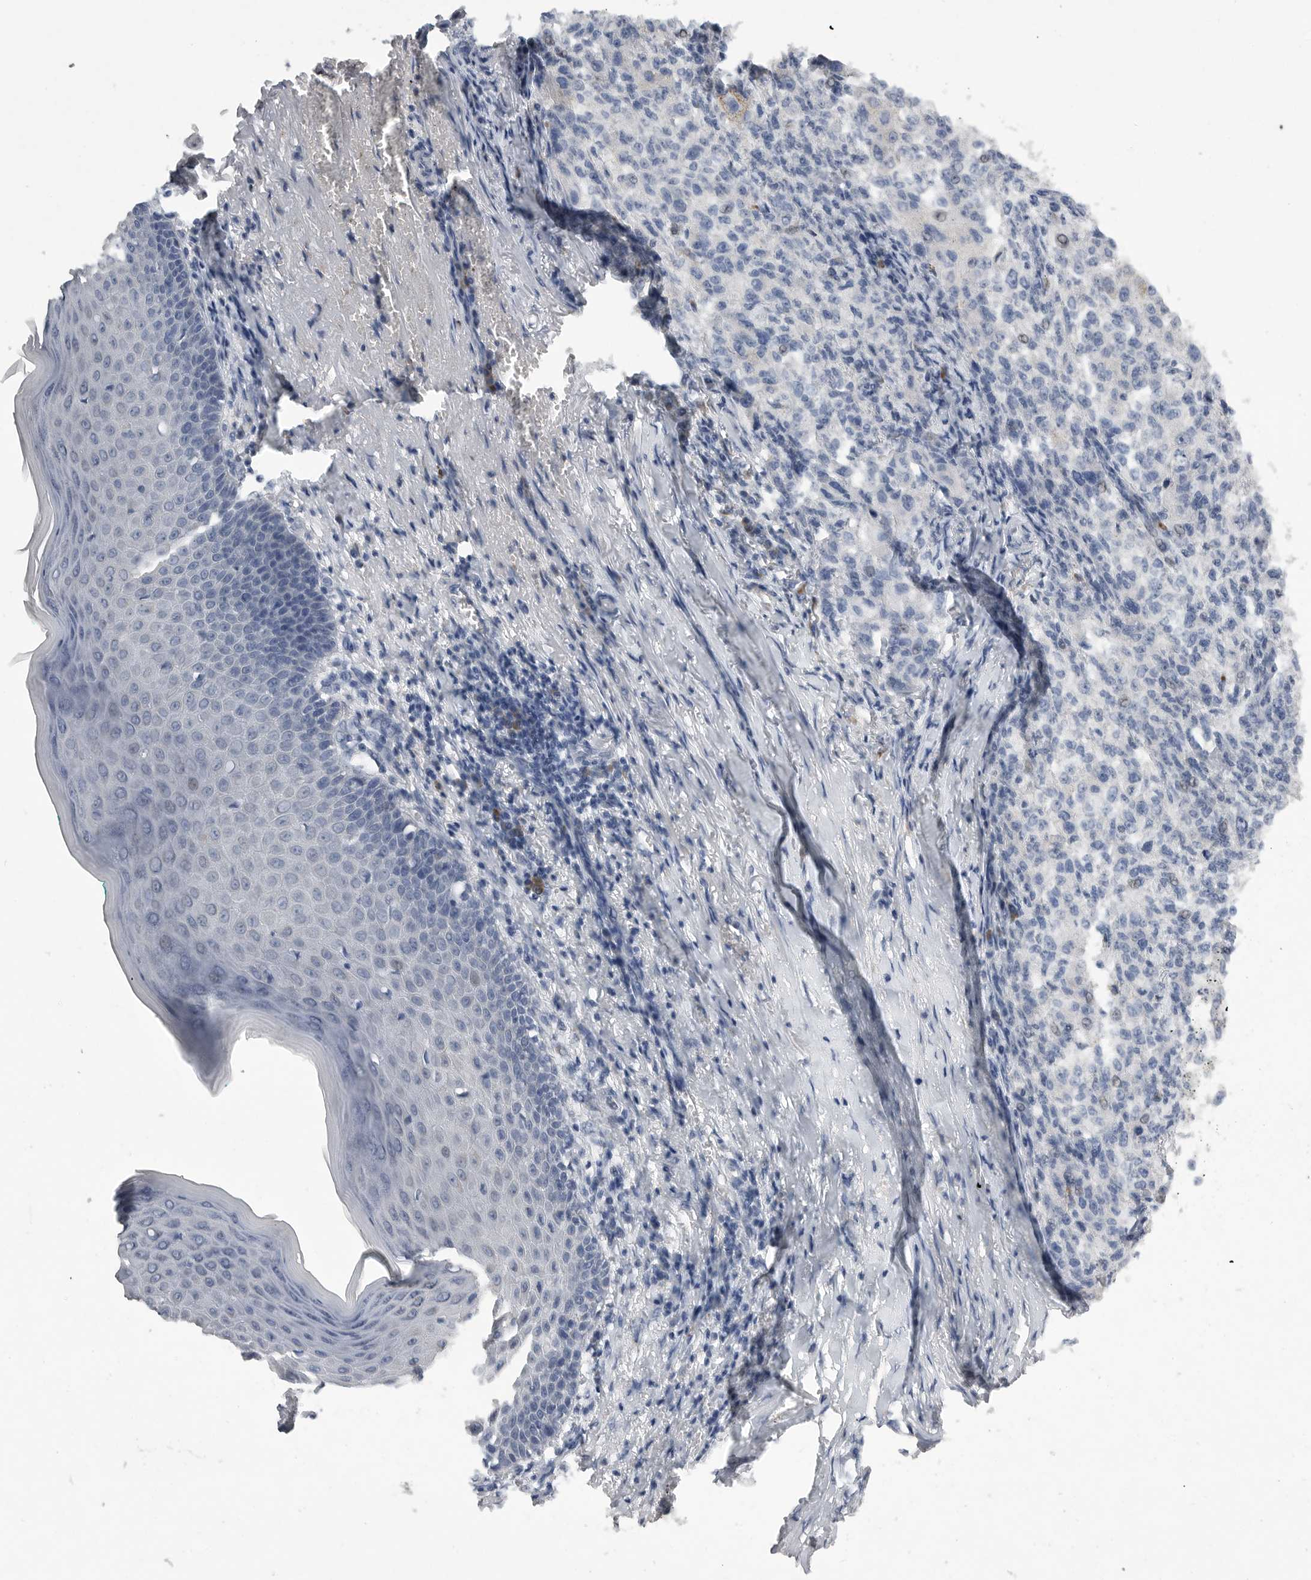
{"staining": {"intensity": "negative", "quantity": "none", "location": "none"}, "tissue": "melanoma", "cell_type": "Tumor cells", "image_type": "cancer", "snomed": [{"axis": "morphology", "description": "Necrosis, NOS"}, {"axis": "morphology", "description": "Malignant melanoma, NOS"}, {"axis": "topography", "description": "Skin"}], "caption": "Immunohistochemistry of melanoma displays no positivity in tumor cells.", "gene": "EDEM3", "patient": {"sex": "female", "age": 87}}